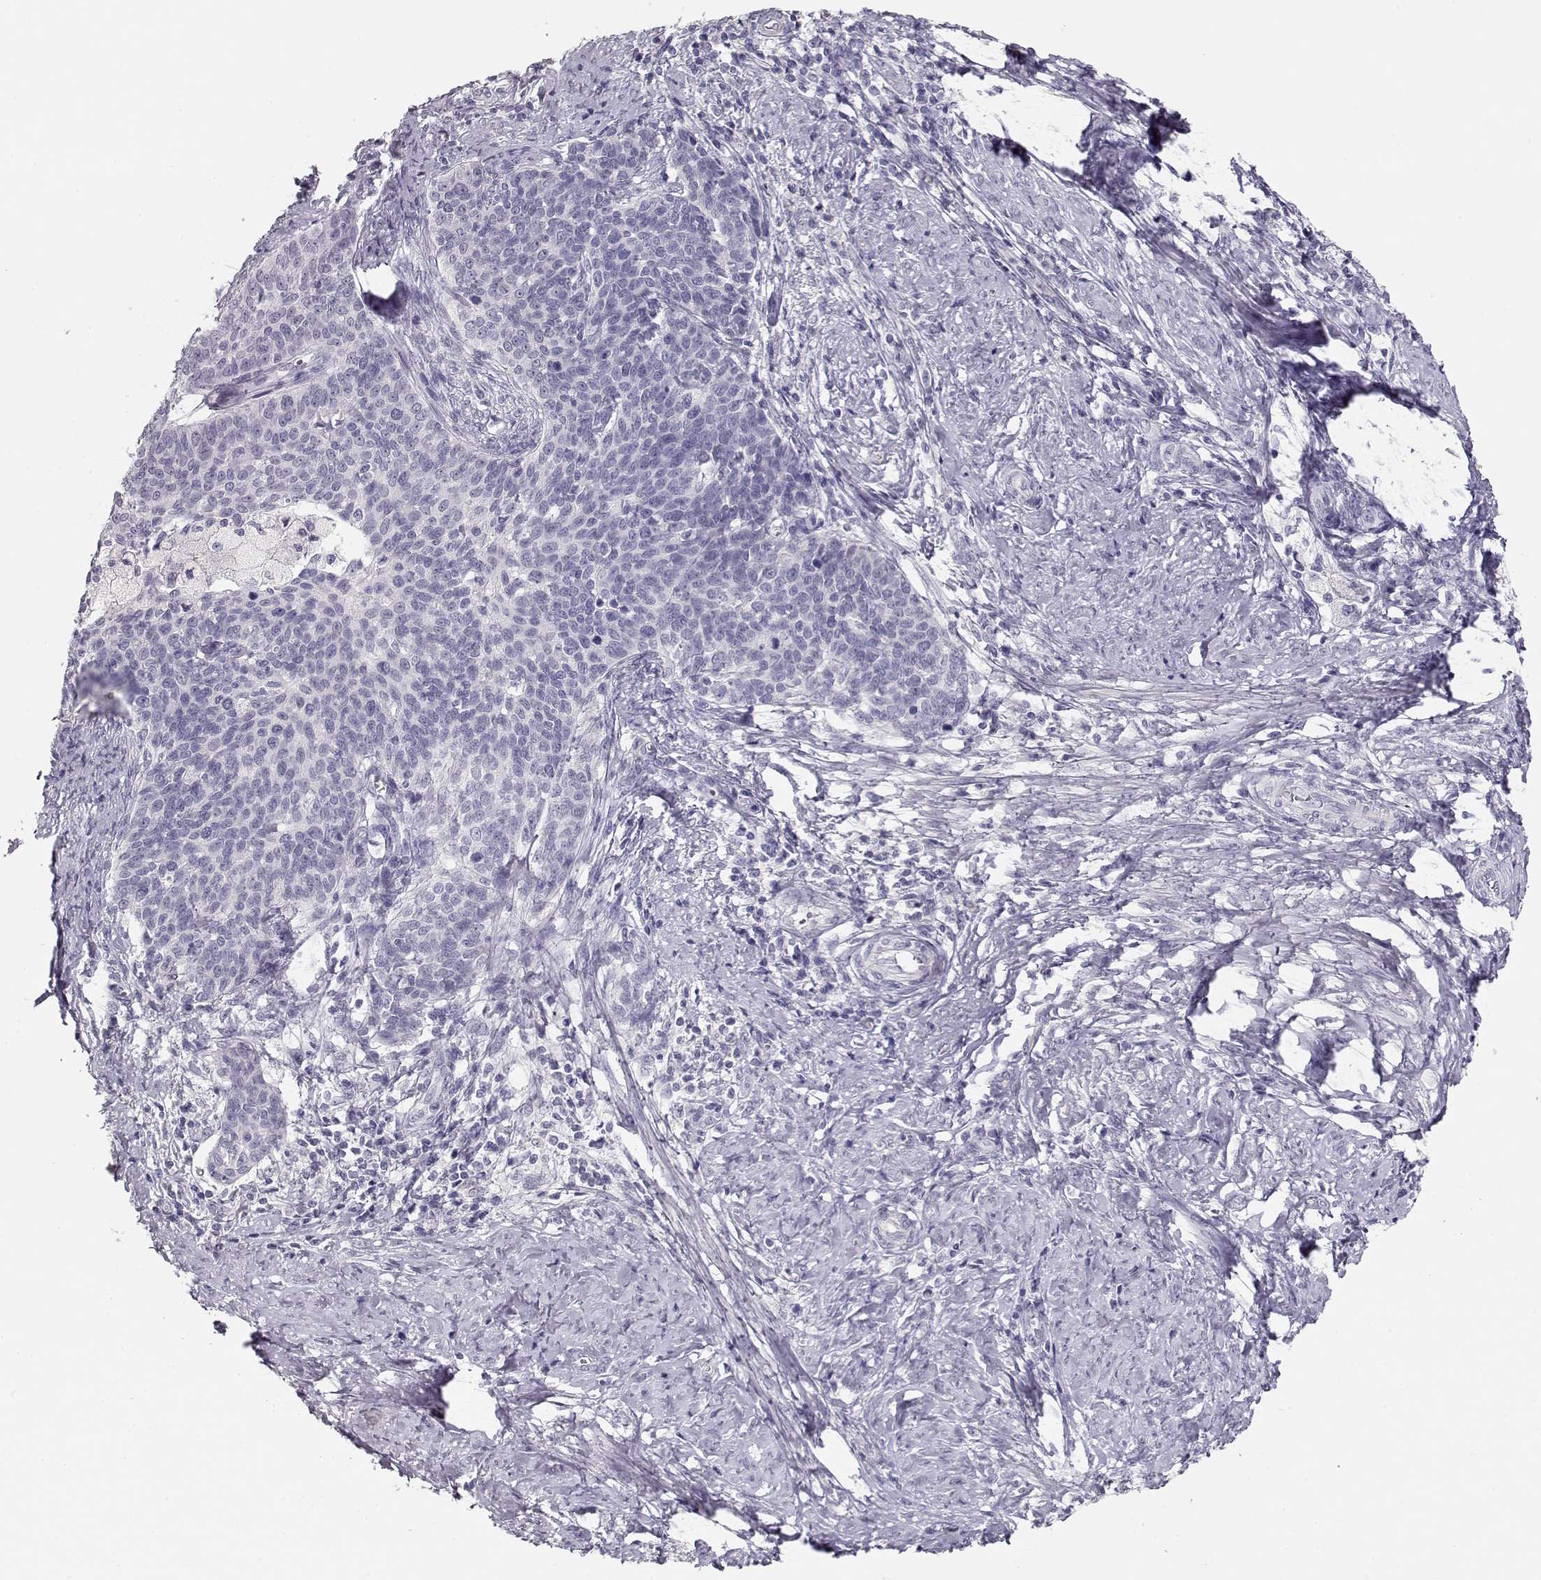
{"staining": {"intensity": "negative", "quantity": "none", "location": "none"}, "tissue": "cervical cancer", "cell_type": "Tumor cells", "image_type": "cancer", "snomed": [{"axis": "morphology", "description": "Squamous cell carcinoma, NOS"}, {"axis": "topography", "description": "Cervix"}], "caption": "Micrograph shows no protein expression in tumor cells of cervical cancer tissue.", "gene": "MAGEC1", "patient": {"sex": "female", "age": 39}}